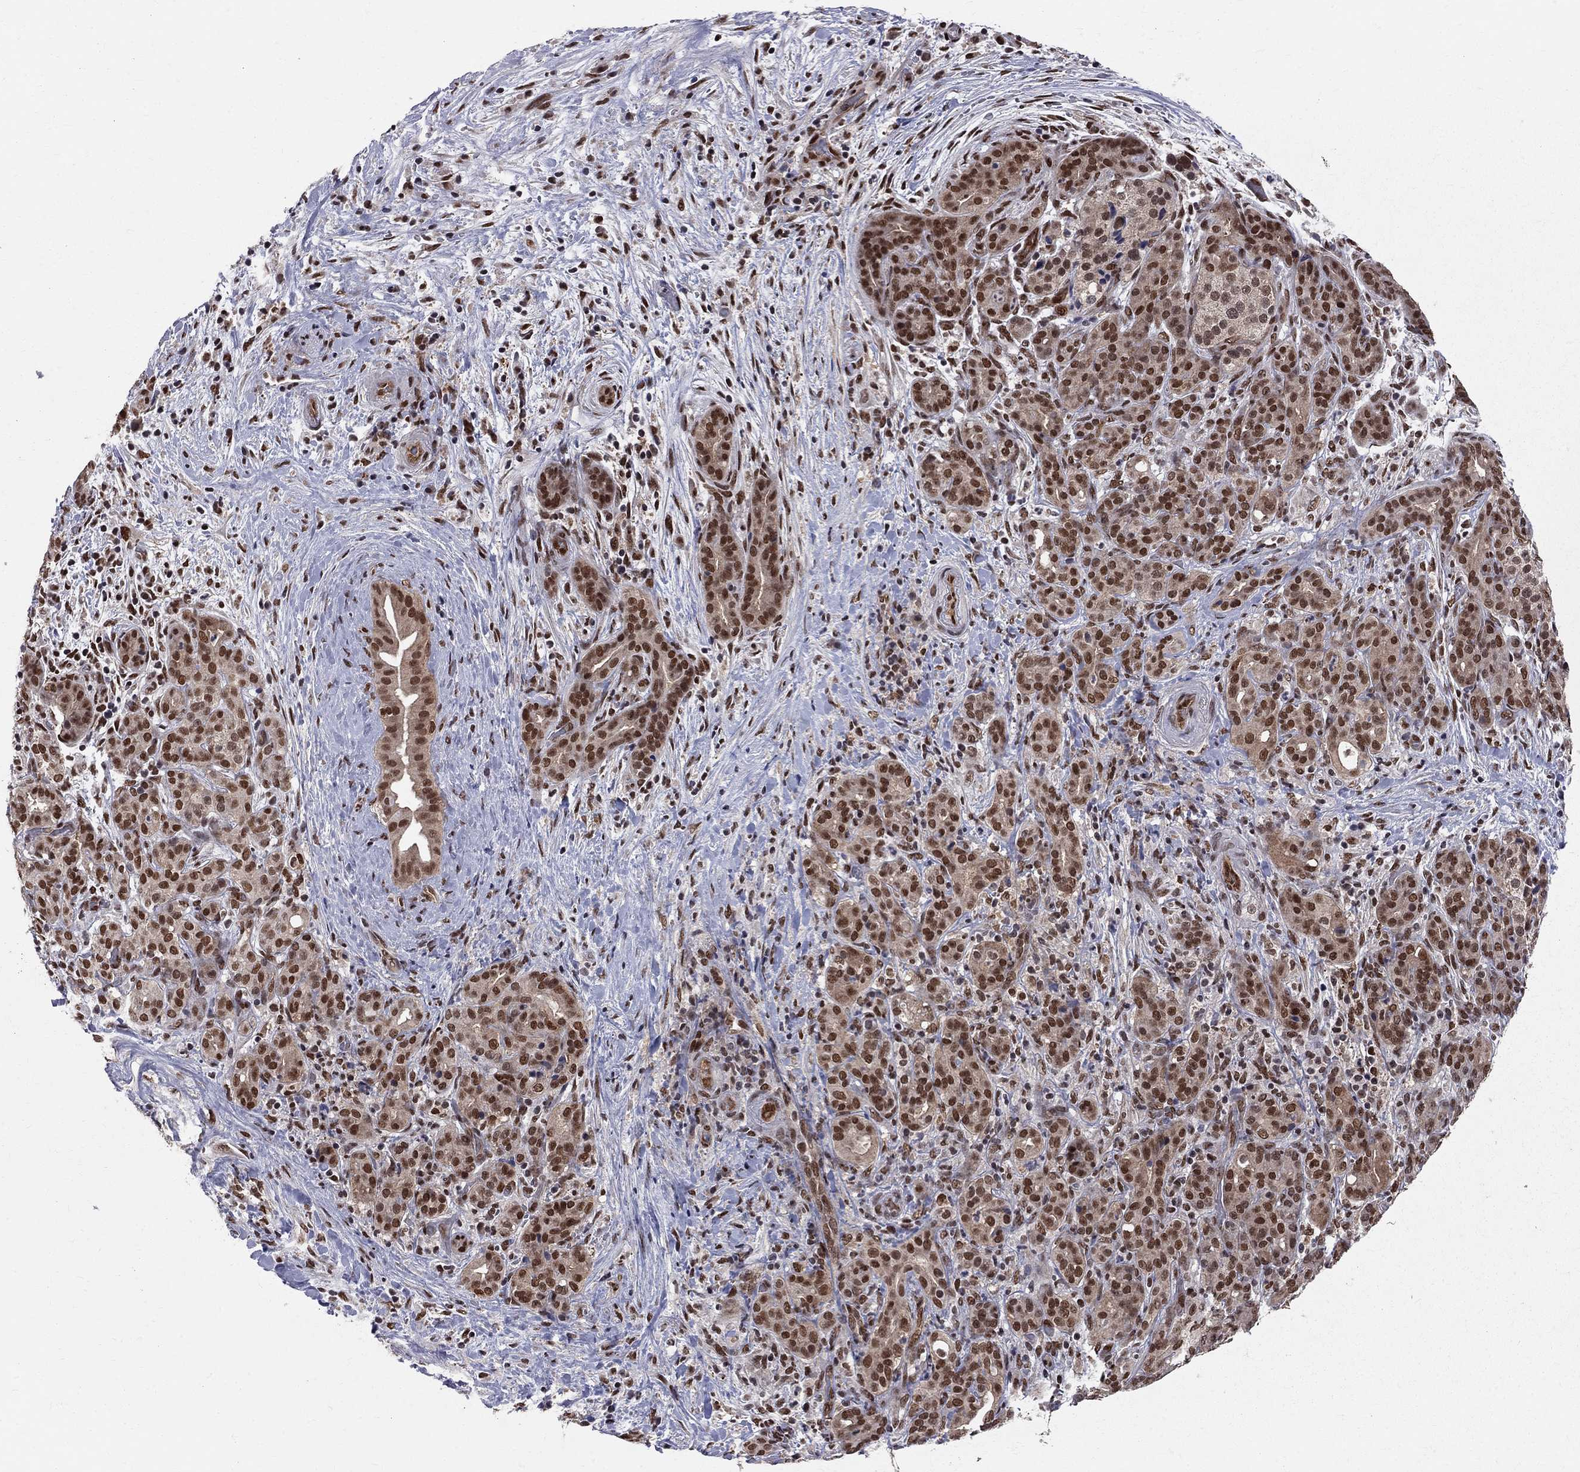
{"staining": {"intensity": "strong", "quantity": "25%-75%", "location": "nuclear"}, "tissue": "pancreatic cancer", "cell_type": "Tumor cells", "image_type": "cancer", "snomed": [{"axis": "morphology", "description": "Adenocarcinoma, NOS"}, {"axis": "topography", "description": "Pancreas"}], "caption": "Strong nuclear positivity for a protein is appreciated in approximately 25%-75% of tumor cells of adenocarcinoma (pancreatic) using immunohistochemistry.", "gene": "SAP30L", "patient": {"sex": "male", "age": 44}}